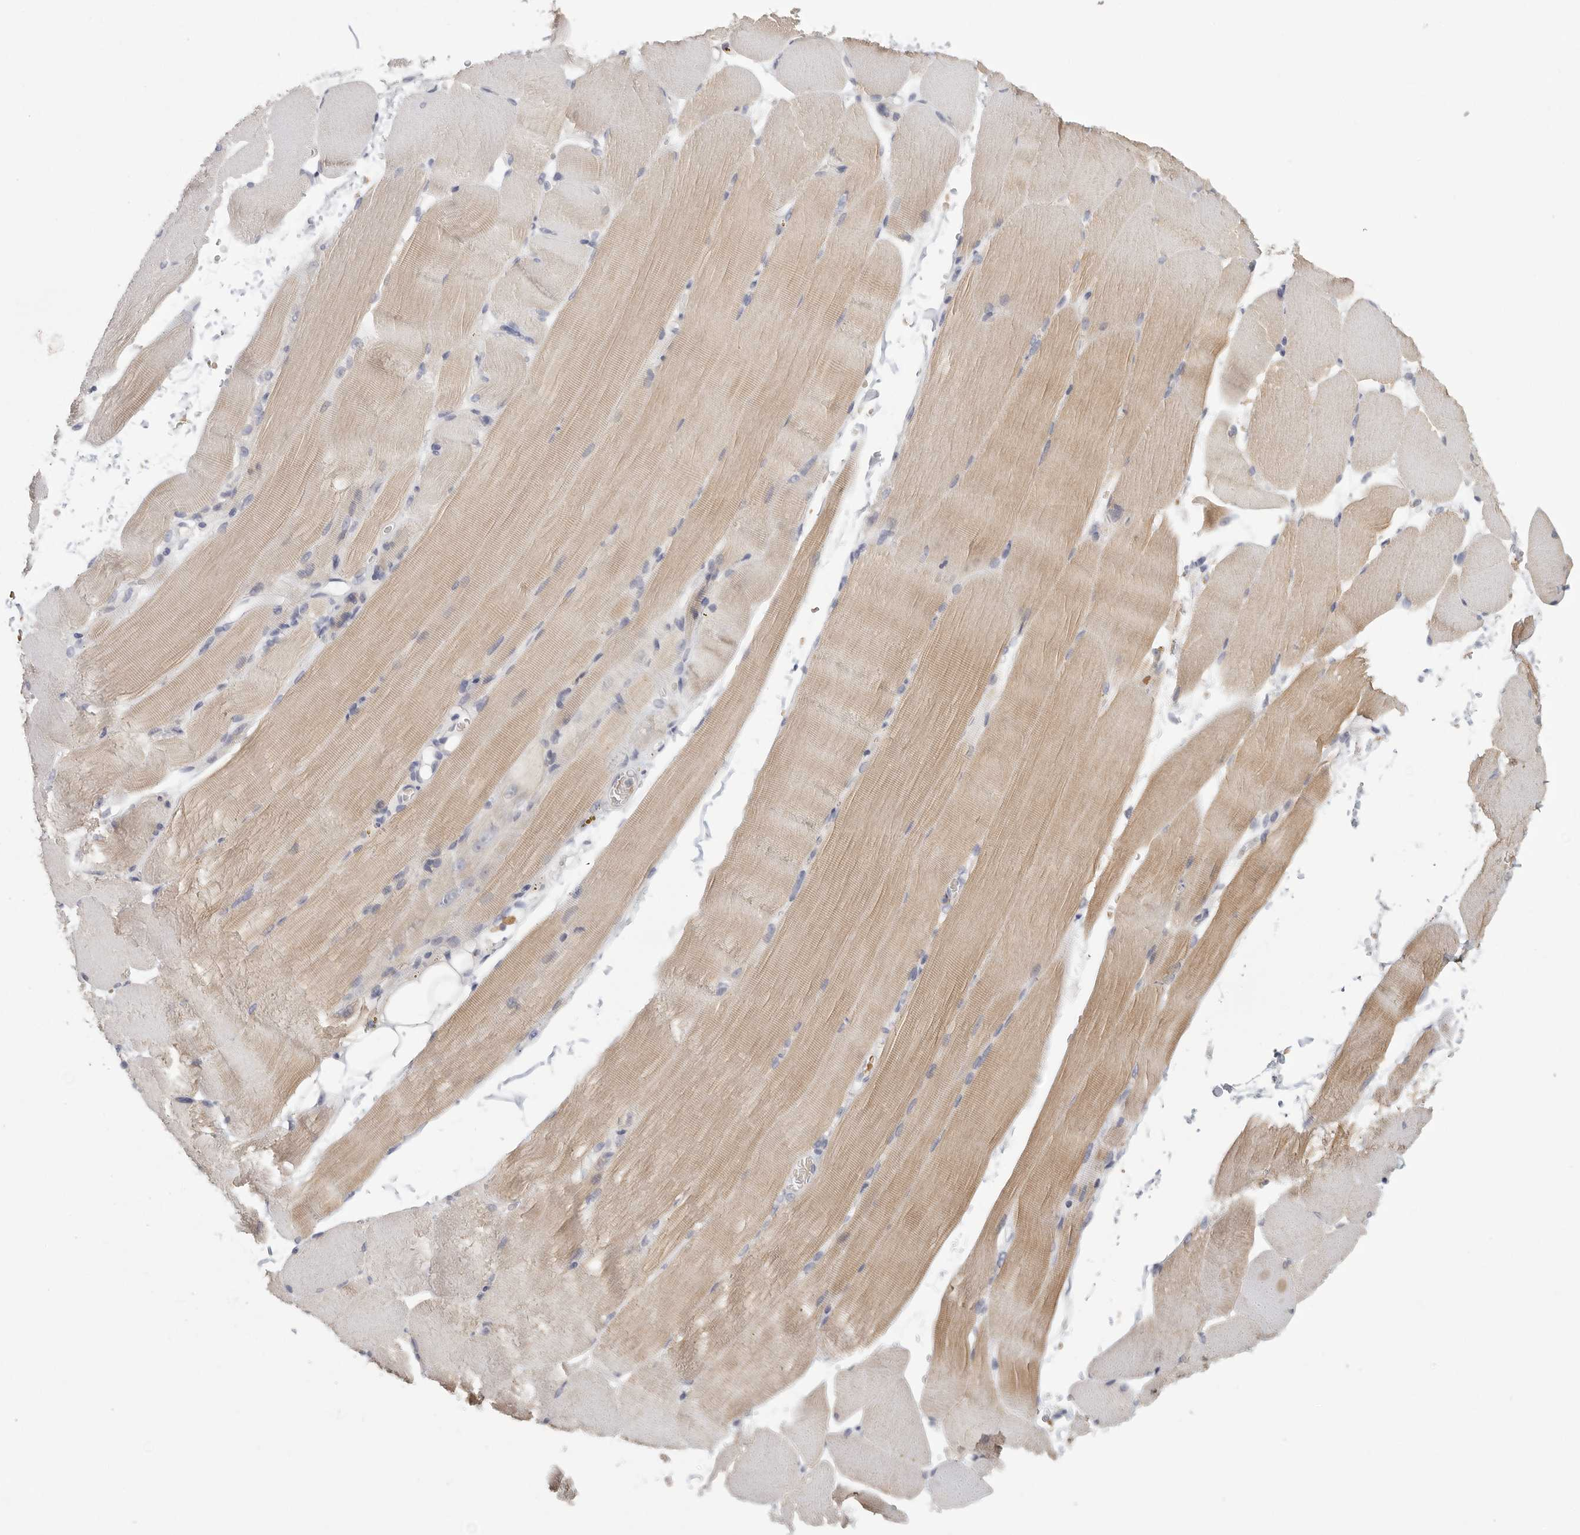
{"staining": {"intensity": "weak", "quantity": "25%-75%", "location": "cytoplasmic/membranous"}, "tissue": "skeletal muscle", "cell_type": "Myocytes", "image_type": "normal", "snomed": [{"axis": "morphology", "description": "Normal tissue, NOS"}, {"axis": "topography", "description": "Skeletal muscle"}, {"axis": "topography", "description": "Parathyroid gland"}], "caption": "The image exhibits immunohistochemical staining of unremarkable skeletal muscle. There is weak cytoplasmic/membranous positivity is identified in approximately 25%-75% of myocytes.", "gene": "DNAJC11", "patient": {"sex": "female", "age": 37}}